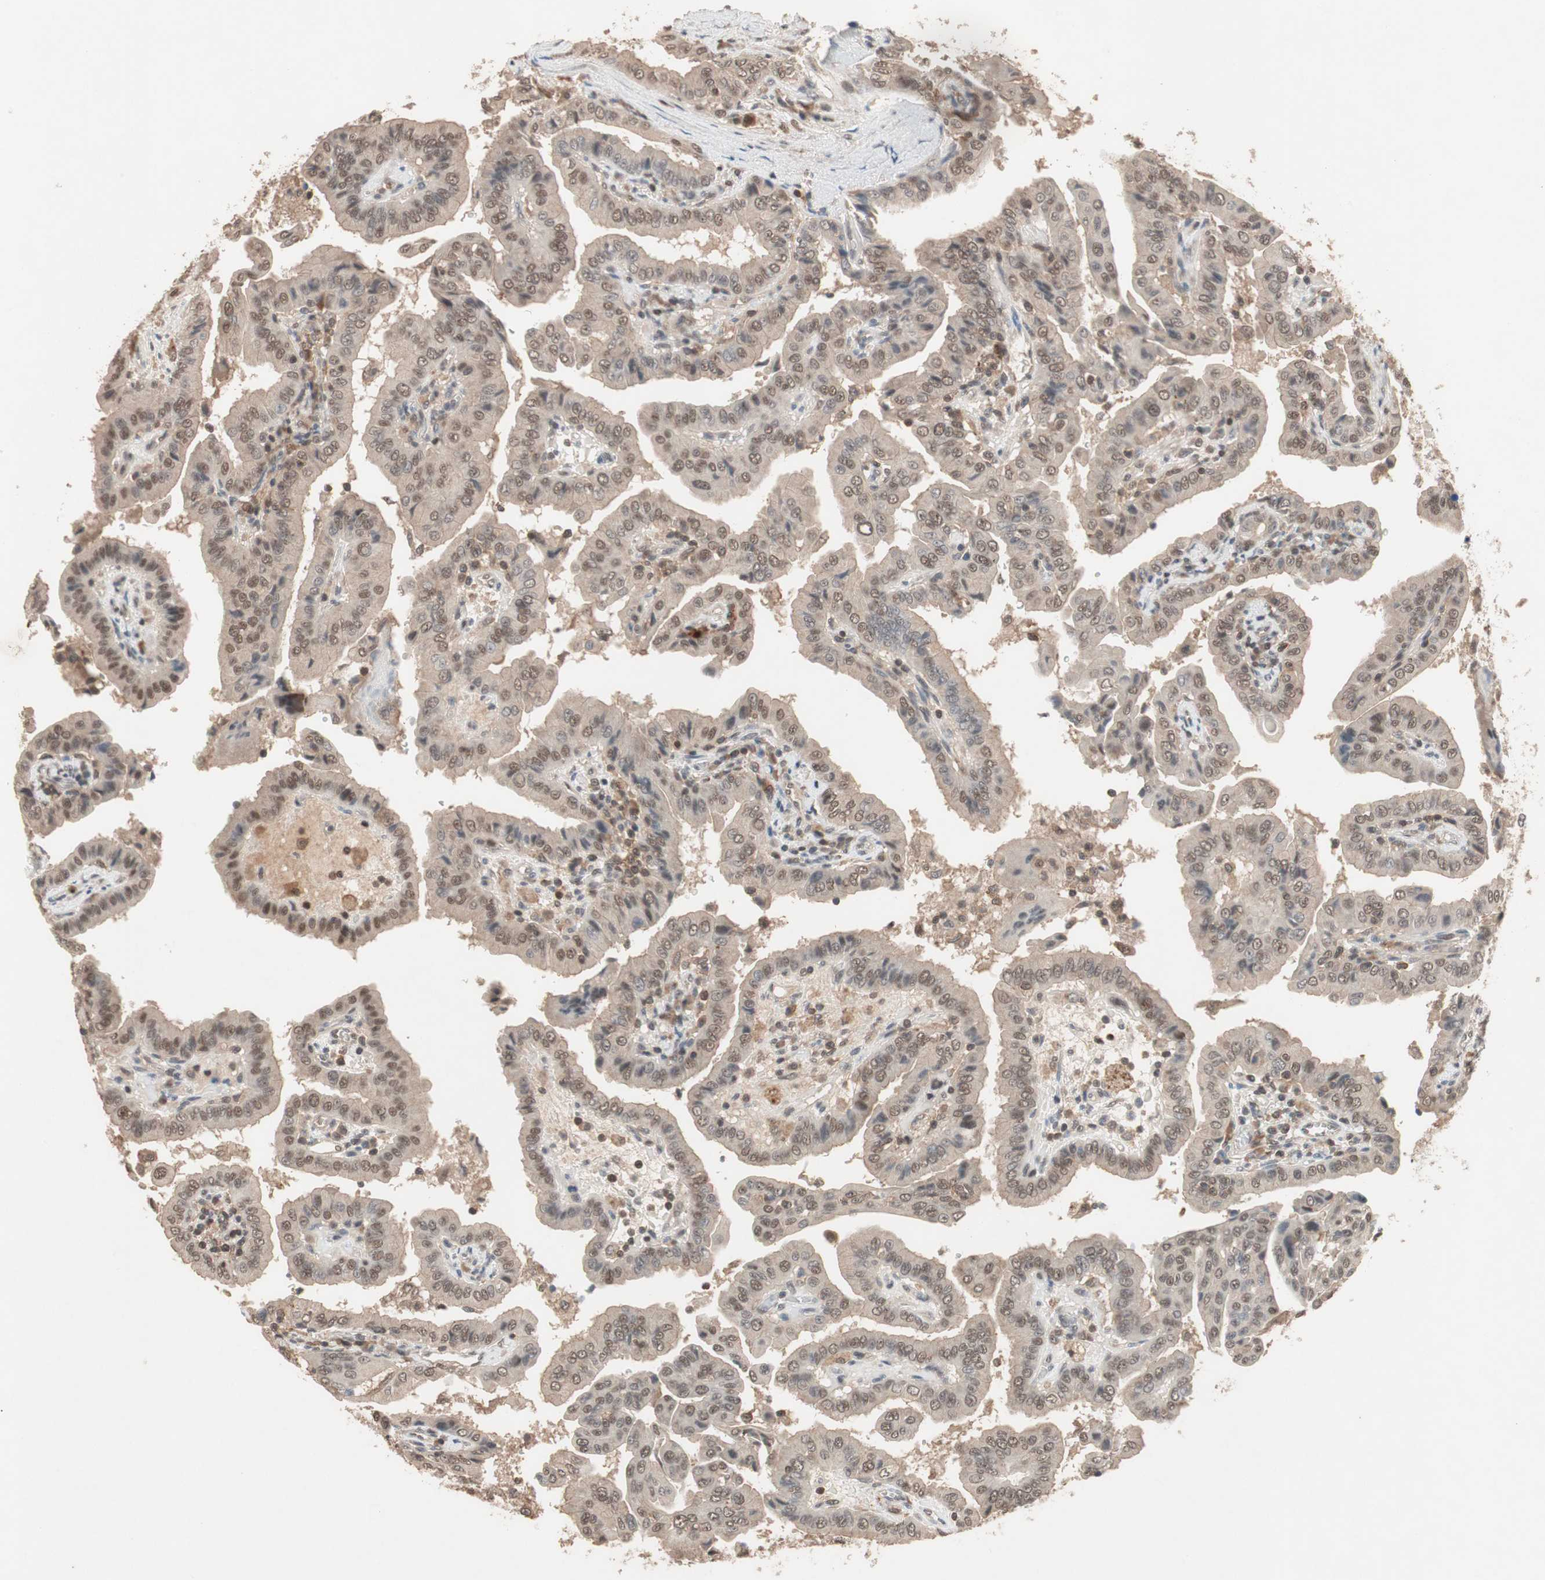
{"staining": {"intensity": "moderate", "quantity": ">75%", "location": "cytoplasmic/membranous,nuclear"}, "tissue": "thyroid cancer", "cell_type": "Tumor cells", "image_type": "cancer", "snomed": [{"axis": "morphology", "description": "Papillary adenocarcinoma, NOS"}, {"axis": "topography", "description": "Thyroid gland"}], "caption": "This image reveals IHC staining of papillary adenocarcinoma (thyroid), with medium moderate cytoplasmic/membranous and nuclear expression in approximately >75% of tumor cells.", "gene": "GART", "patient": {"sex": "male", "age": 33}}